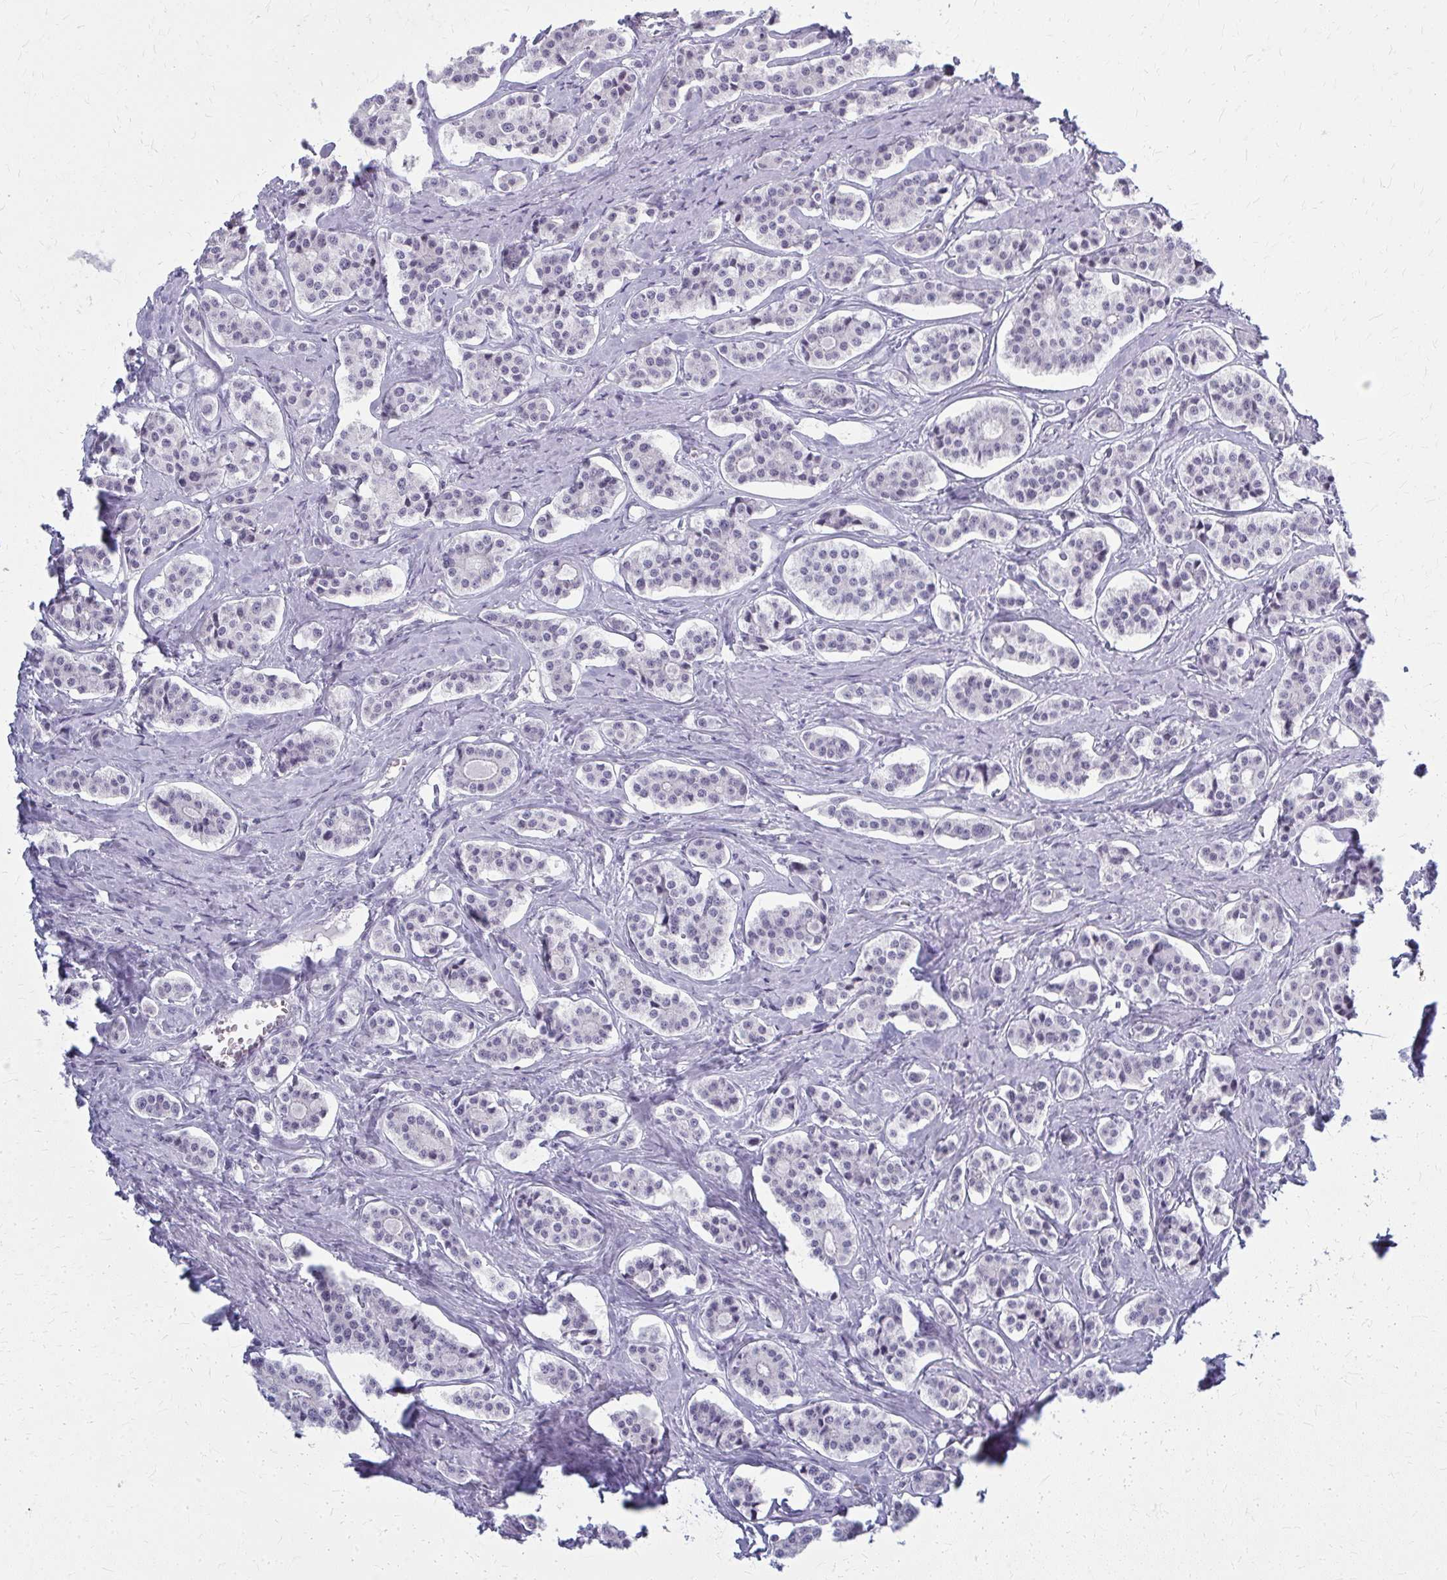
{"staining": {"intensity": "negative", "quantity": "none", "location": "none"}, "tissue": "carcinoid", "cell_type": "Tumor cells", "image_type": "cancer", "snomed": [{"axis": "morphology", "description": "Carcinoid, malignant, NOS"}, {"axis": "topography", "description": "Small intestine"}], "caption": "Tumor cells show no significant protein expression in carcinoid. (DAB (3,3'-diaminobenzidine) IHC visualized using brightfield microscopy, high magnification).", "gene": "CASQ2", "patient": {"sex": "male", "age": 63}}